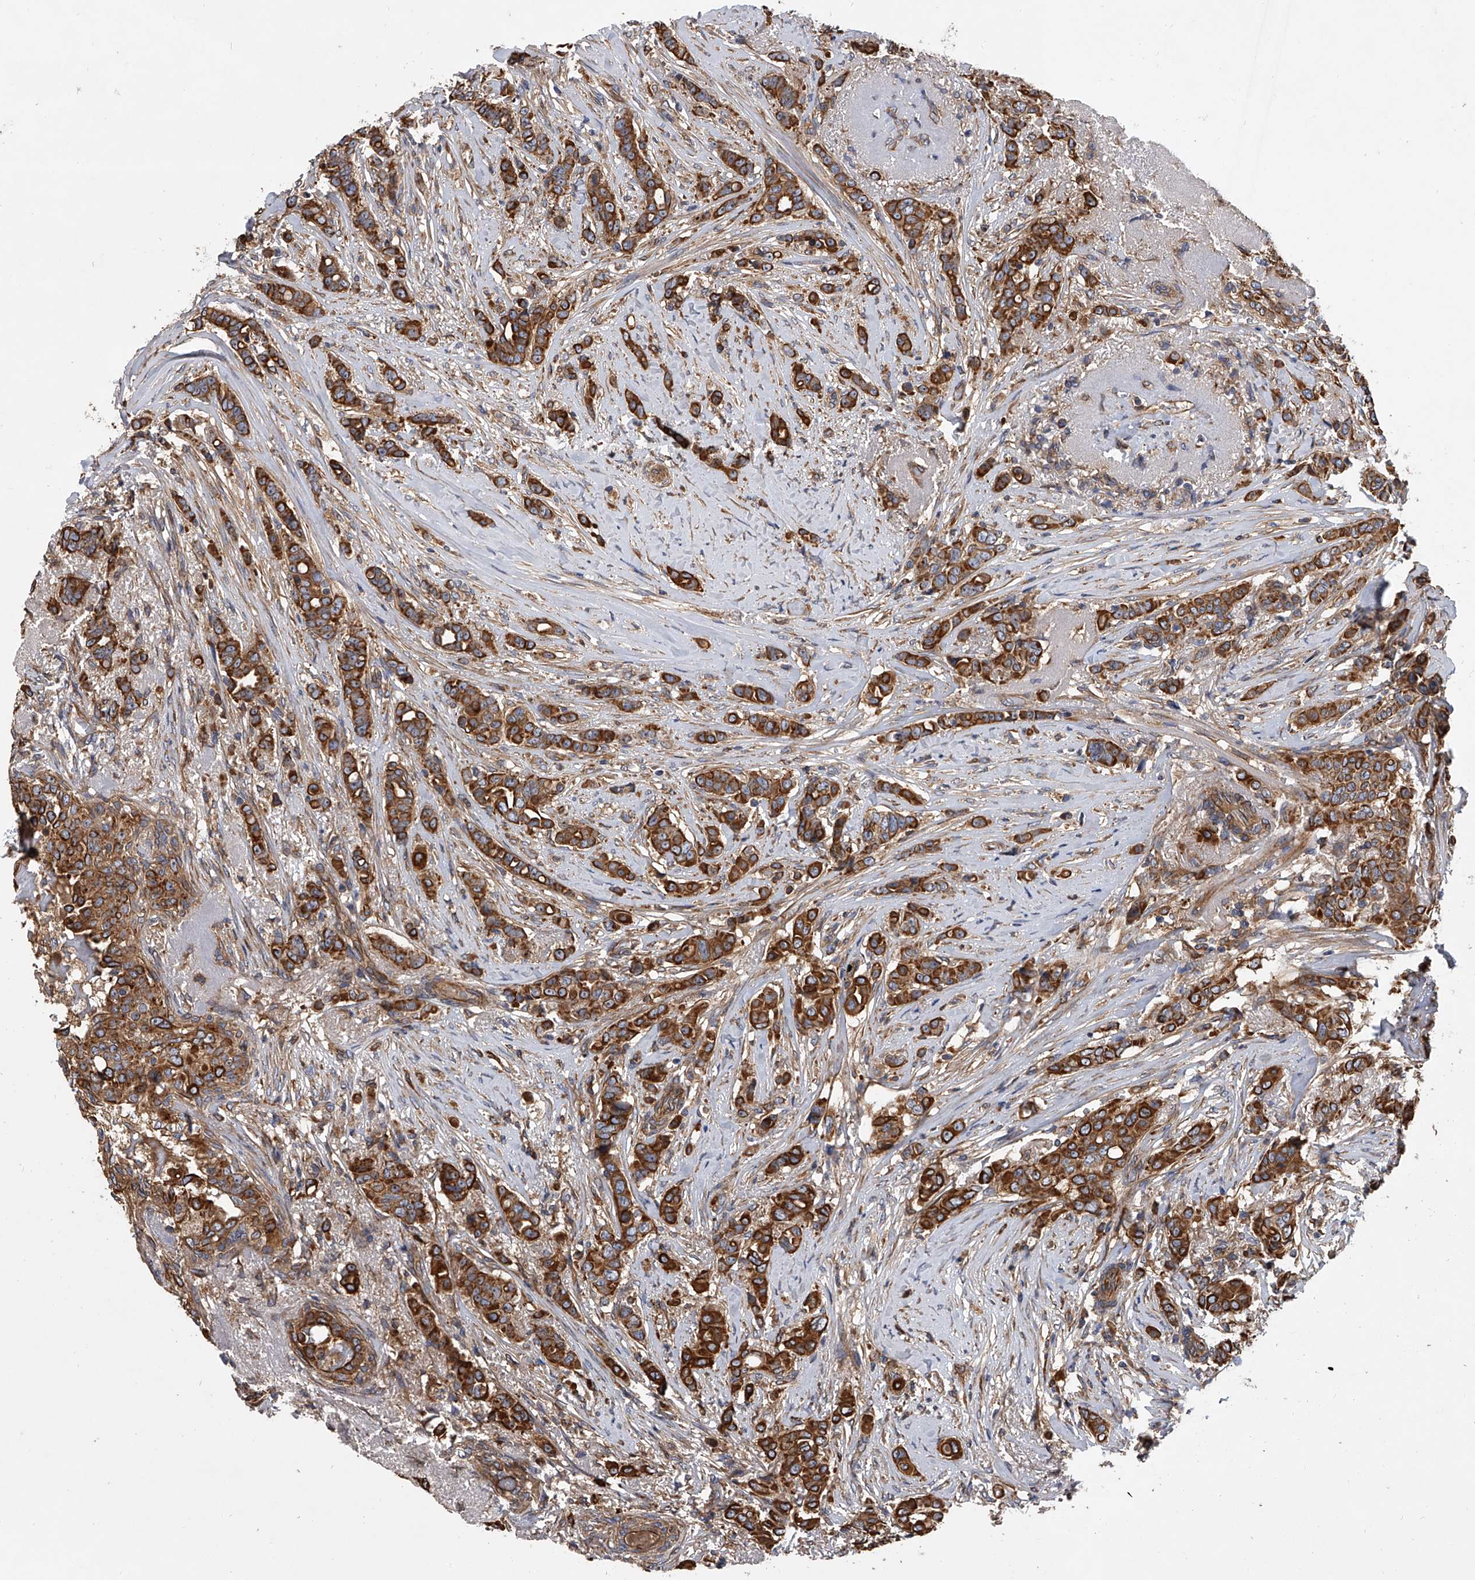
{"staining": {"intensity": "strong", "quantity": ">75%", "location": "cytoplasmic/membranous"}, "tissue": "breast cancer", "cell_type": "Tumor cells", "image_type": "cancer", "snomed": [{"axis": "morphology", "description": "Lobular carcinoma"}, {"axis": "topography", "description": "Breast"}], "caption": "An immunohistochemistry (IHC) histopathology image of neoplastic tissue is shown. Protein staining in brown highlights strong cytoplasmic/membranous positivity in breast cancer (lobular carcinoma) within tumor cells.", "gene": "EXOC4", "patient": {"sex": "female", "age": 51}}